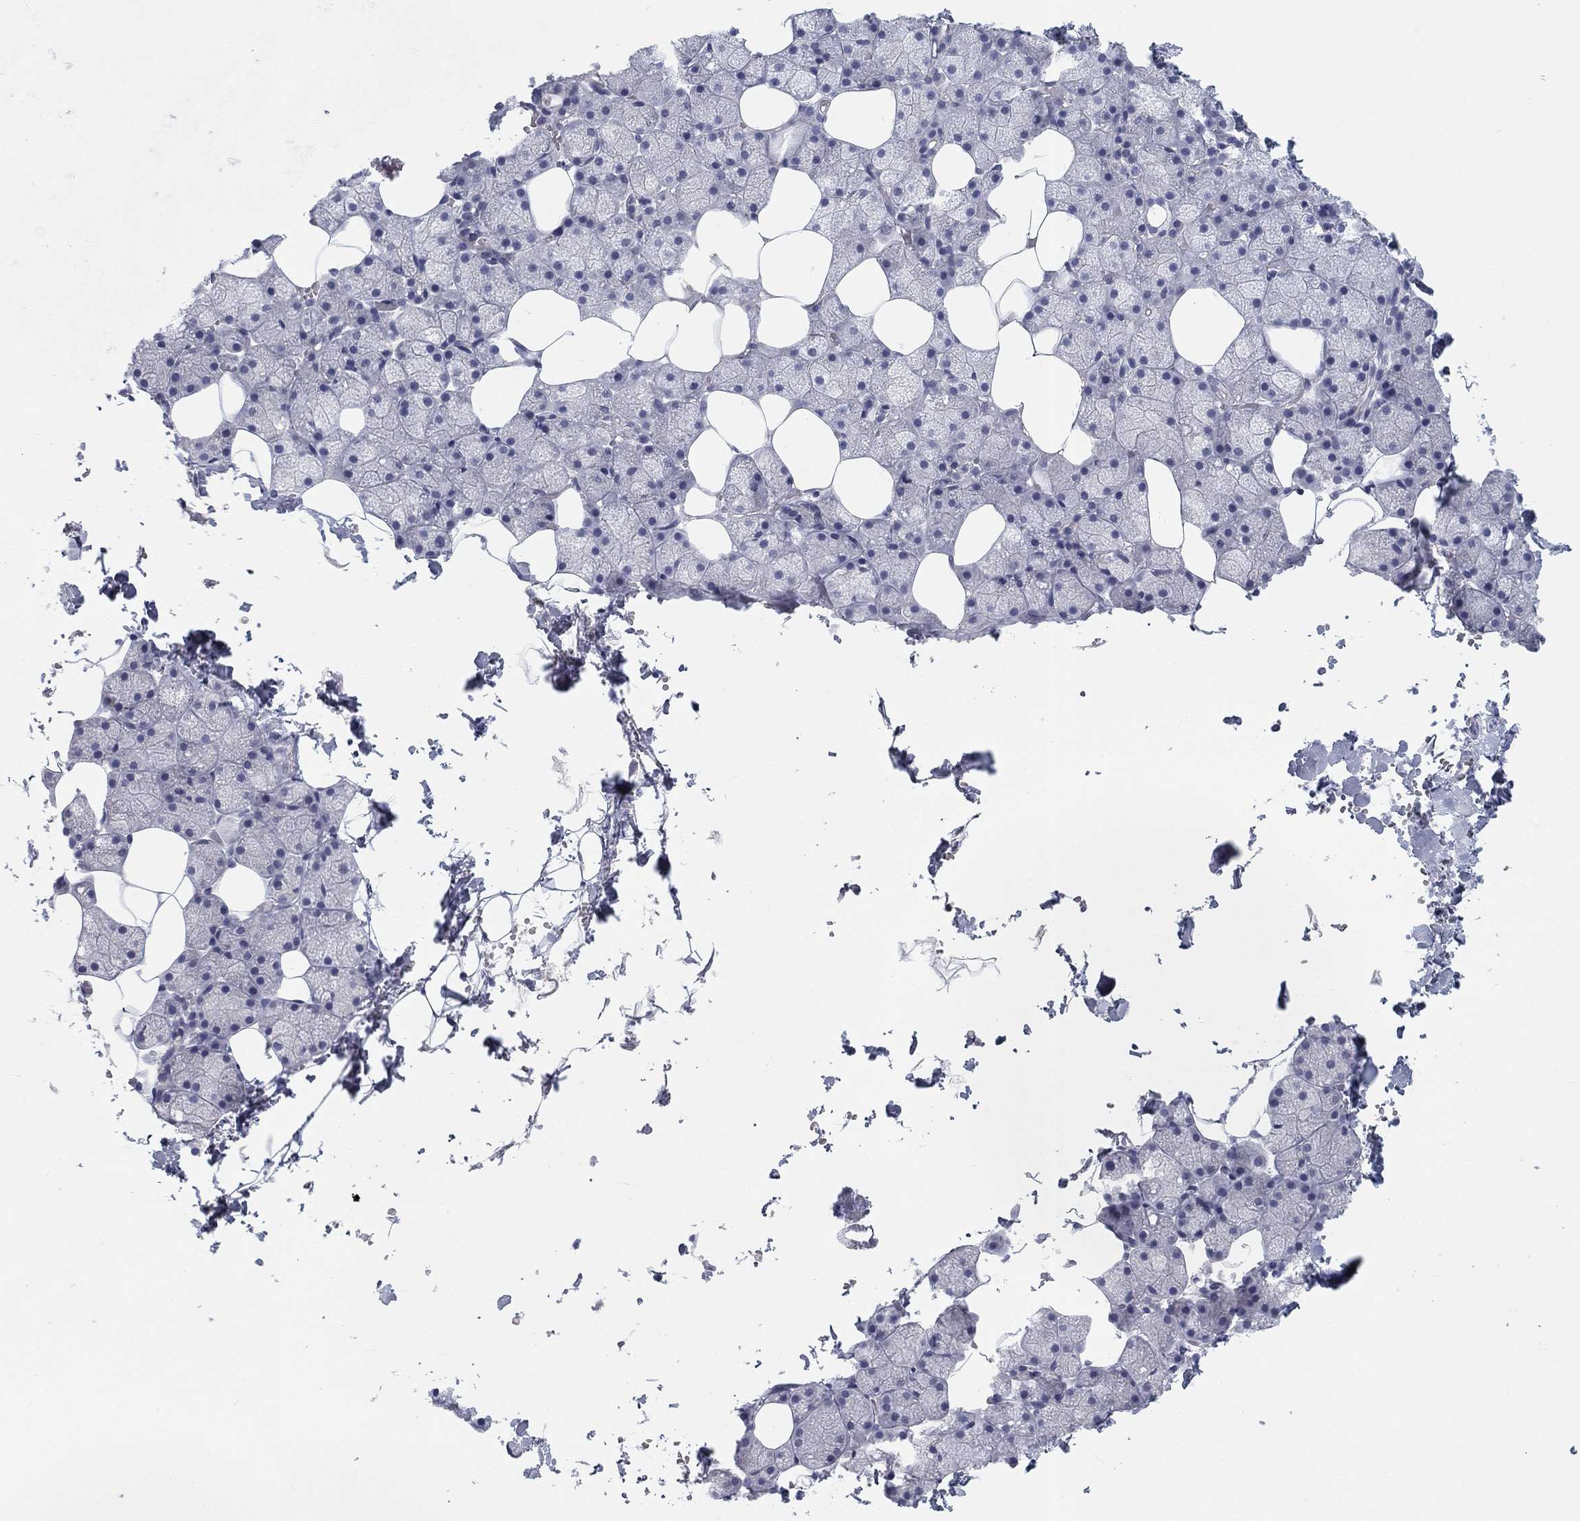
{"staining": {"intensity": "negative", "quantity": "none", "location": "none"}, "tissue": "salivary gland", "cell_type": "Glandular cells", "image_type": "normal", "snomed": [{"axis": "morphology", "description": "Normal tissue, NOS"}, {"axis": "topography", "description": "Salivary gland"}], "caption": "Immunohistochemical staining of benign salivary gland reveals no significant expression in glandular cells. (DAB IHC visualized using brightfield microscopy, high magnification).", "gene": "CALB1", "patient": {"sex": "male", "age": 38}}